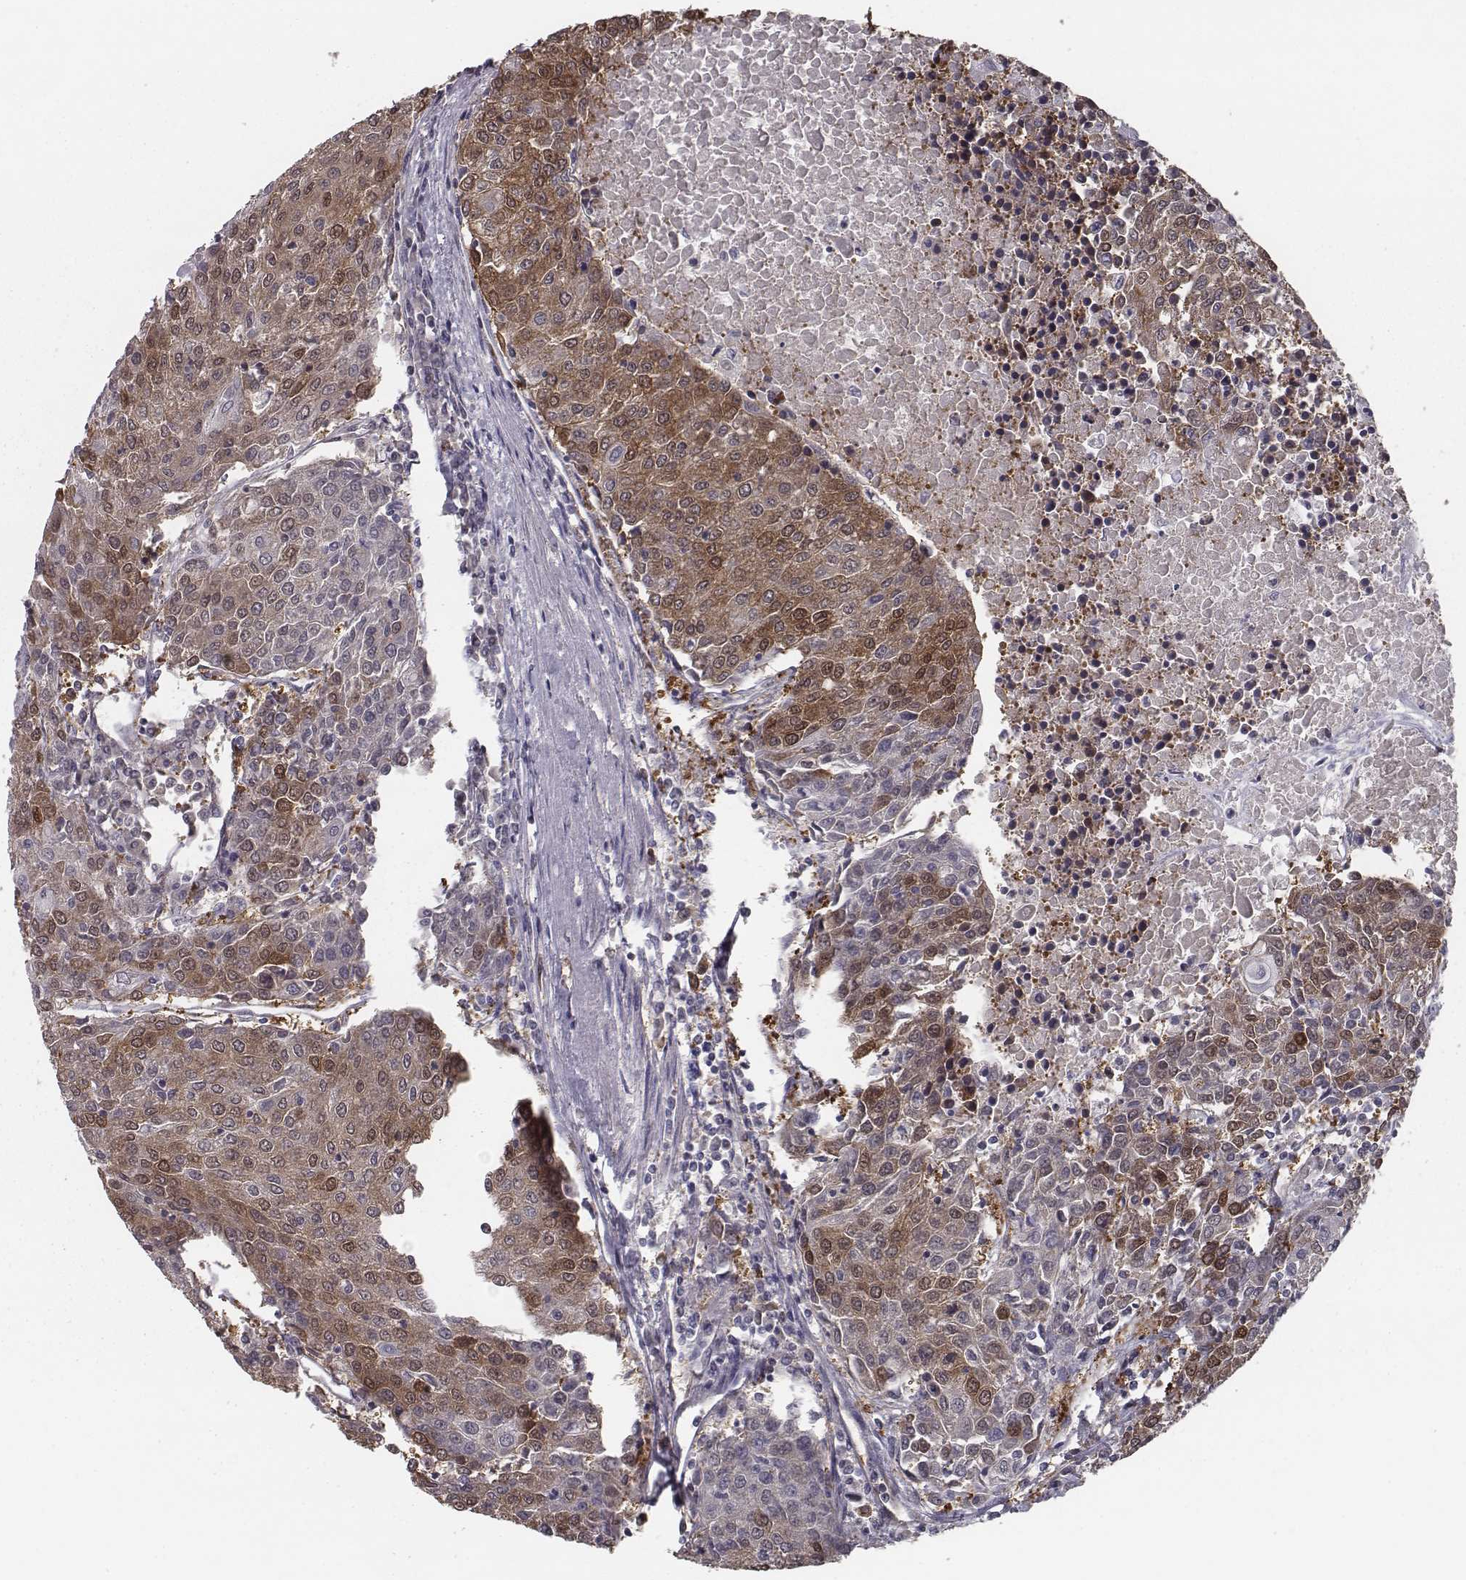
{"staining": {"intensity": "strong", "quantity": "25%-75%", "location": "cytoplasmic/membranous"}, "tissue": "urothelial cancer", "cell_type": "Tumor cells", "image_type": "cancer", "snomed": [{"axis": "morphology", "description": "Urothelial carcinoma, High grade"}, {"axis": "topography", "description": "Urinary bladder"}], "caption": "Strong cytoplasmic/membranous protein expression is identified in approximately 25%-75% of tumor cells in urothelial carcinoma (high-grade). (Stains: DAB in brown, nuclei in blue, Microscopy: brightfield microscopy at high magnification).", "gene": "ISYNA1", "patient": {"sex": "female", "age": 85}}